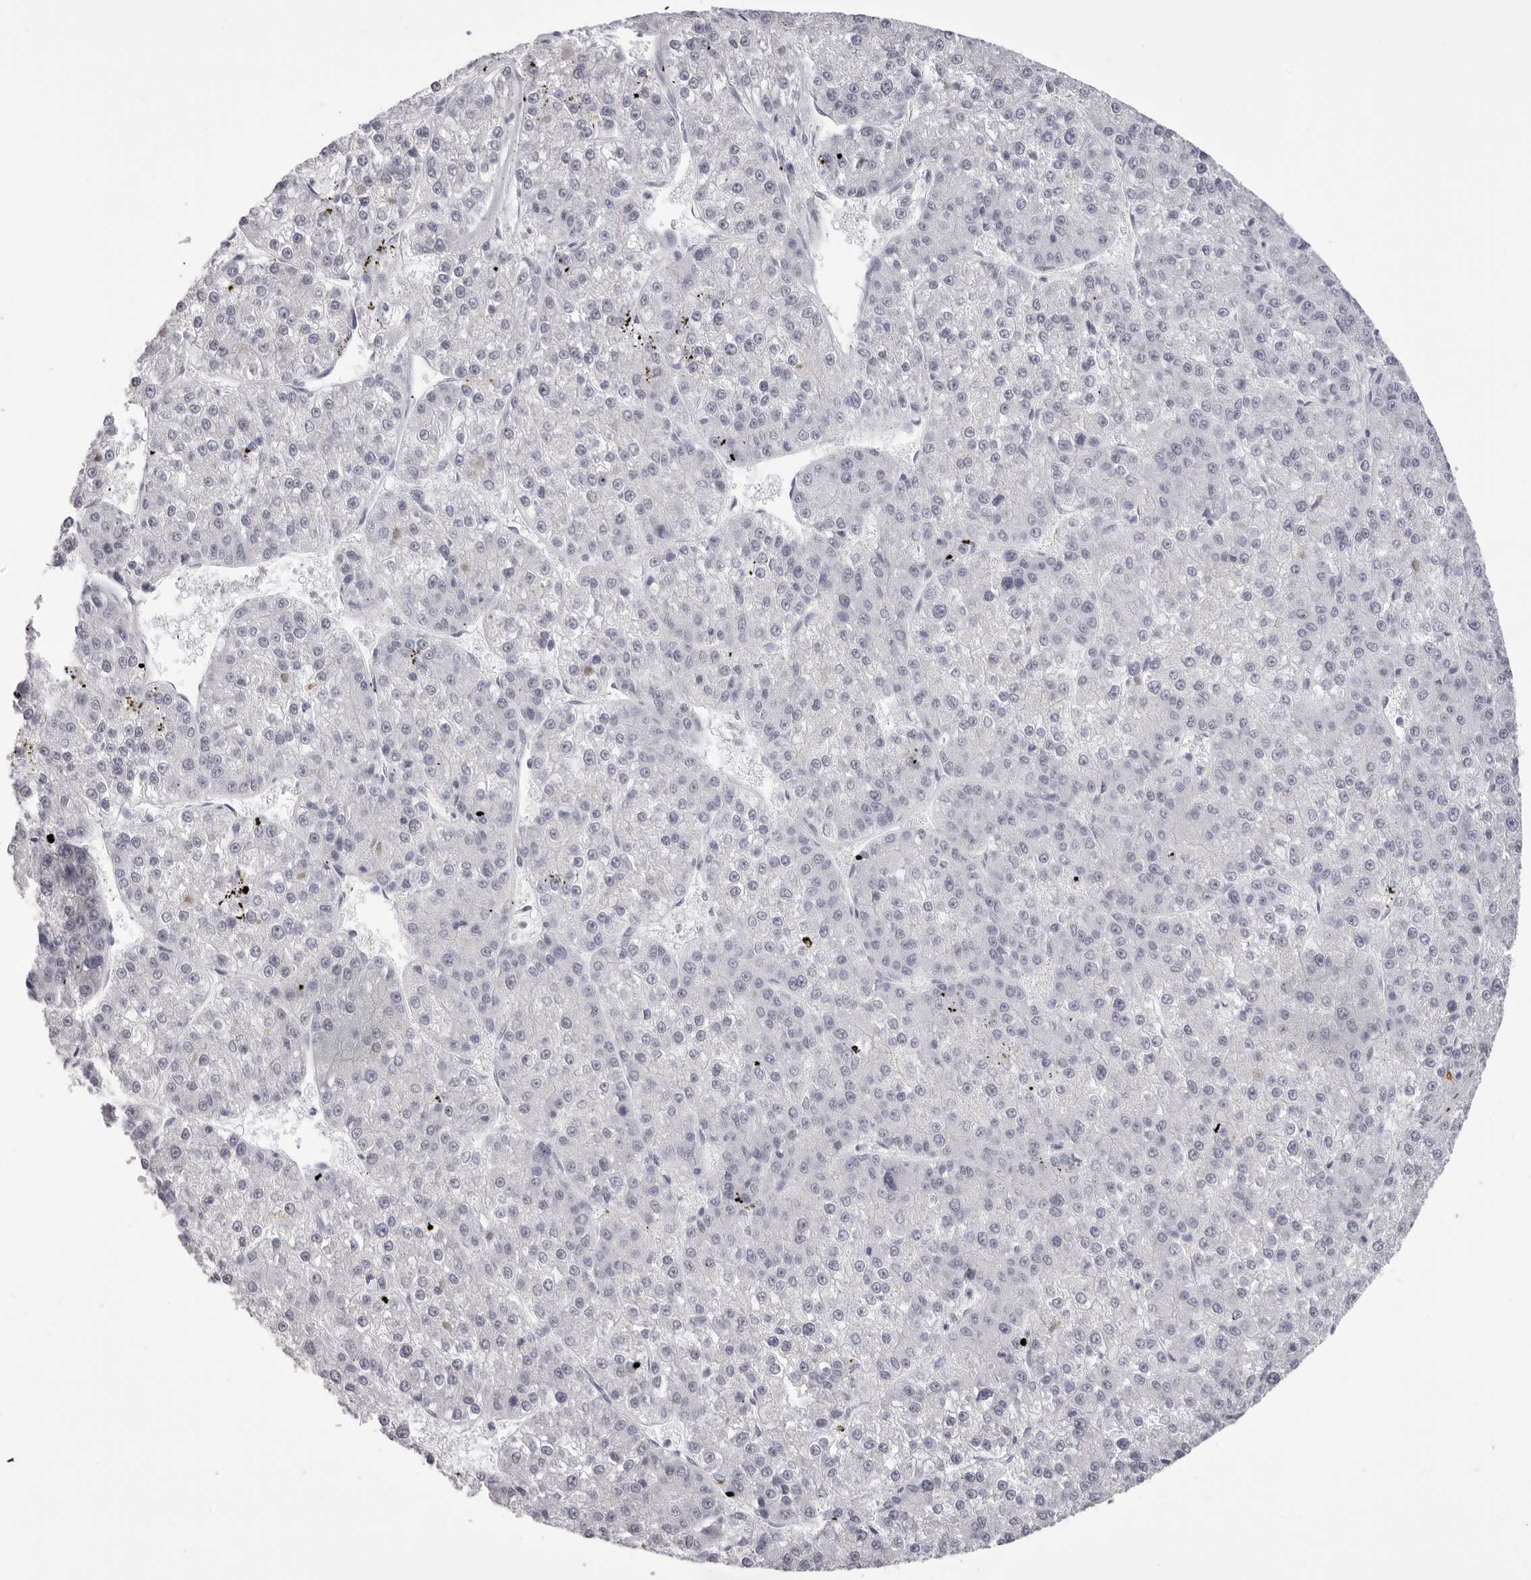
{"staining": {"intensity": "negative", "quantity": "none", "location": "none"}, "tissue": "liver cancer", "cell_type": "Tumor cells", "image_type": "cancer", "snomed": [{"axis": "morphology", "description": "Carcinoma, Hepatocellular, NOS"}, {"axis": "topography", "description": "Liver"}], "caption": "Tumor cells are negative for brown protein staining in liver hepatocellular carcinoma.", "gene": "CST1", "patient": {"sex": "female", "age": 73}}